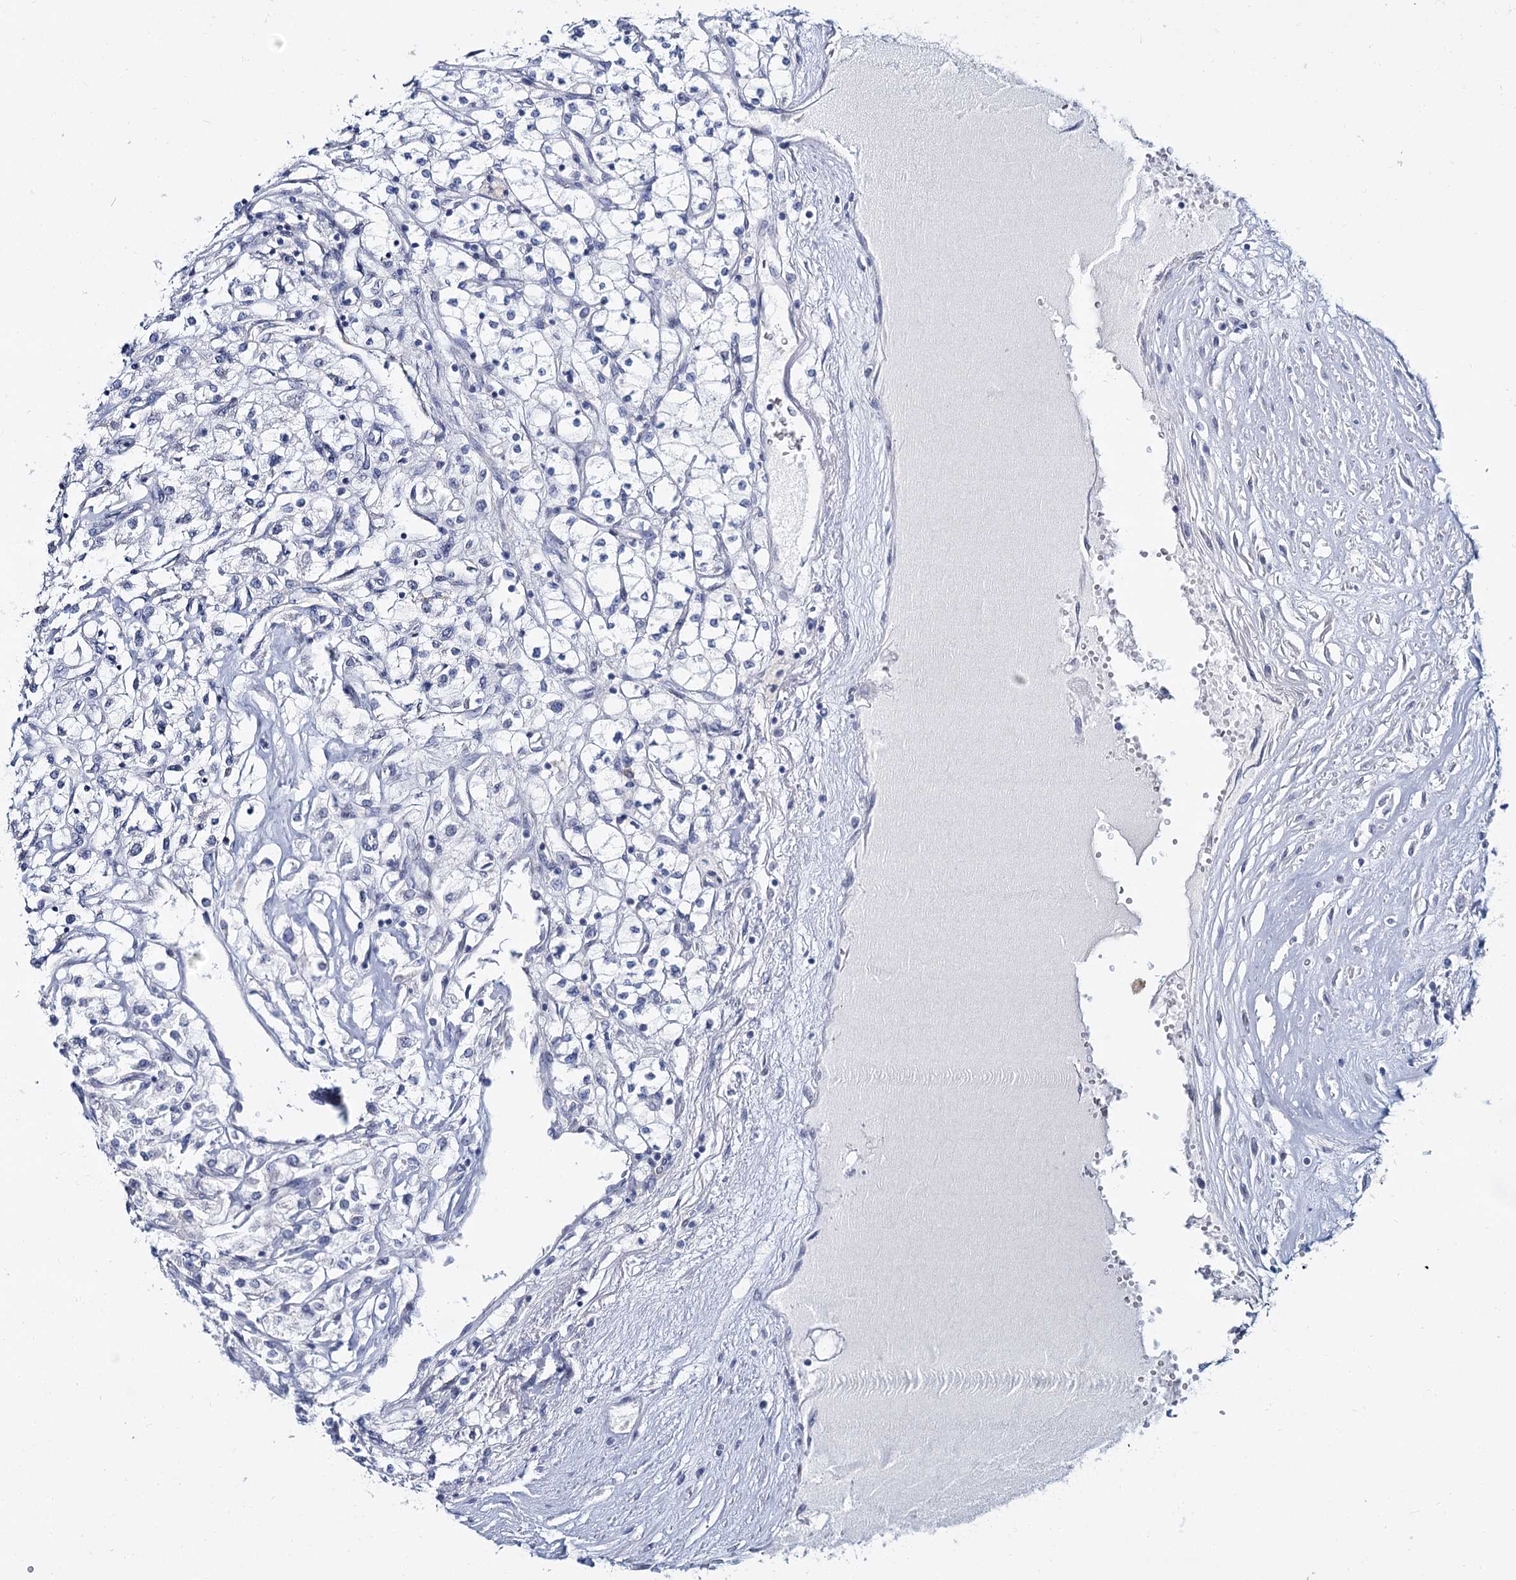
{"staining": {"intensity": "negative", "quantity": "none", "location": "none"}, "tissue": "renal cancer", "cell_type": "Tumor cells", "image_type": "cancer", "snomed": [{"axis": "morphology", "description": "Adenocarcinoma, NOS"}, {"axis": "topography", "description": "Kidney"}], "caption": "Immunohistochemical staining of human adenocarcinoma (renal) shows no significant staining in tumor cells.", "gene": "ACRBP", "patient": {"sex": "male", "age": 80}}